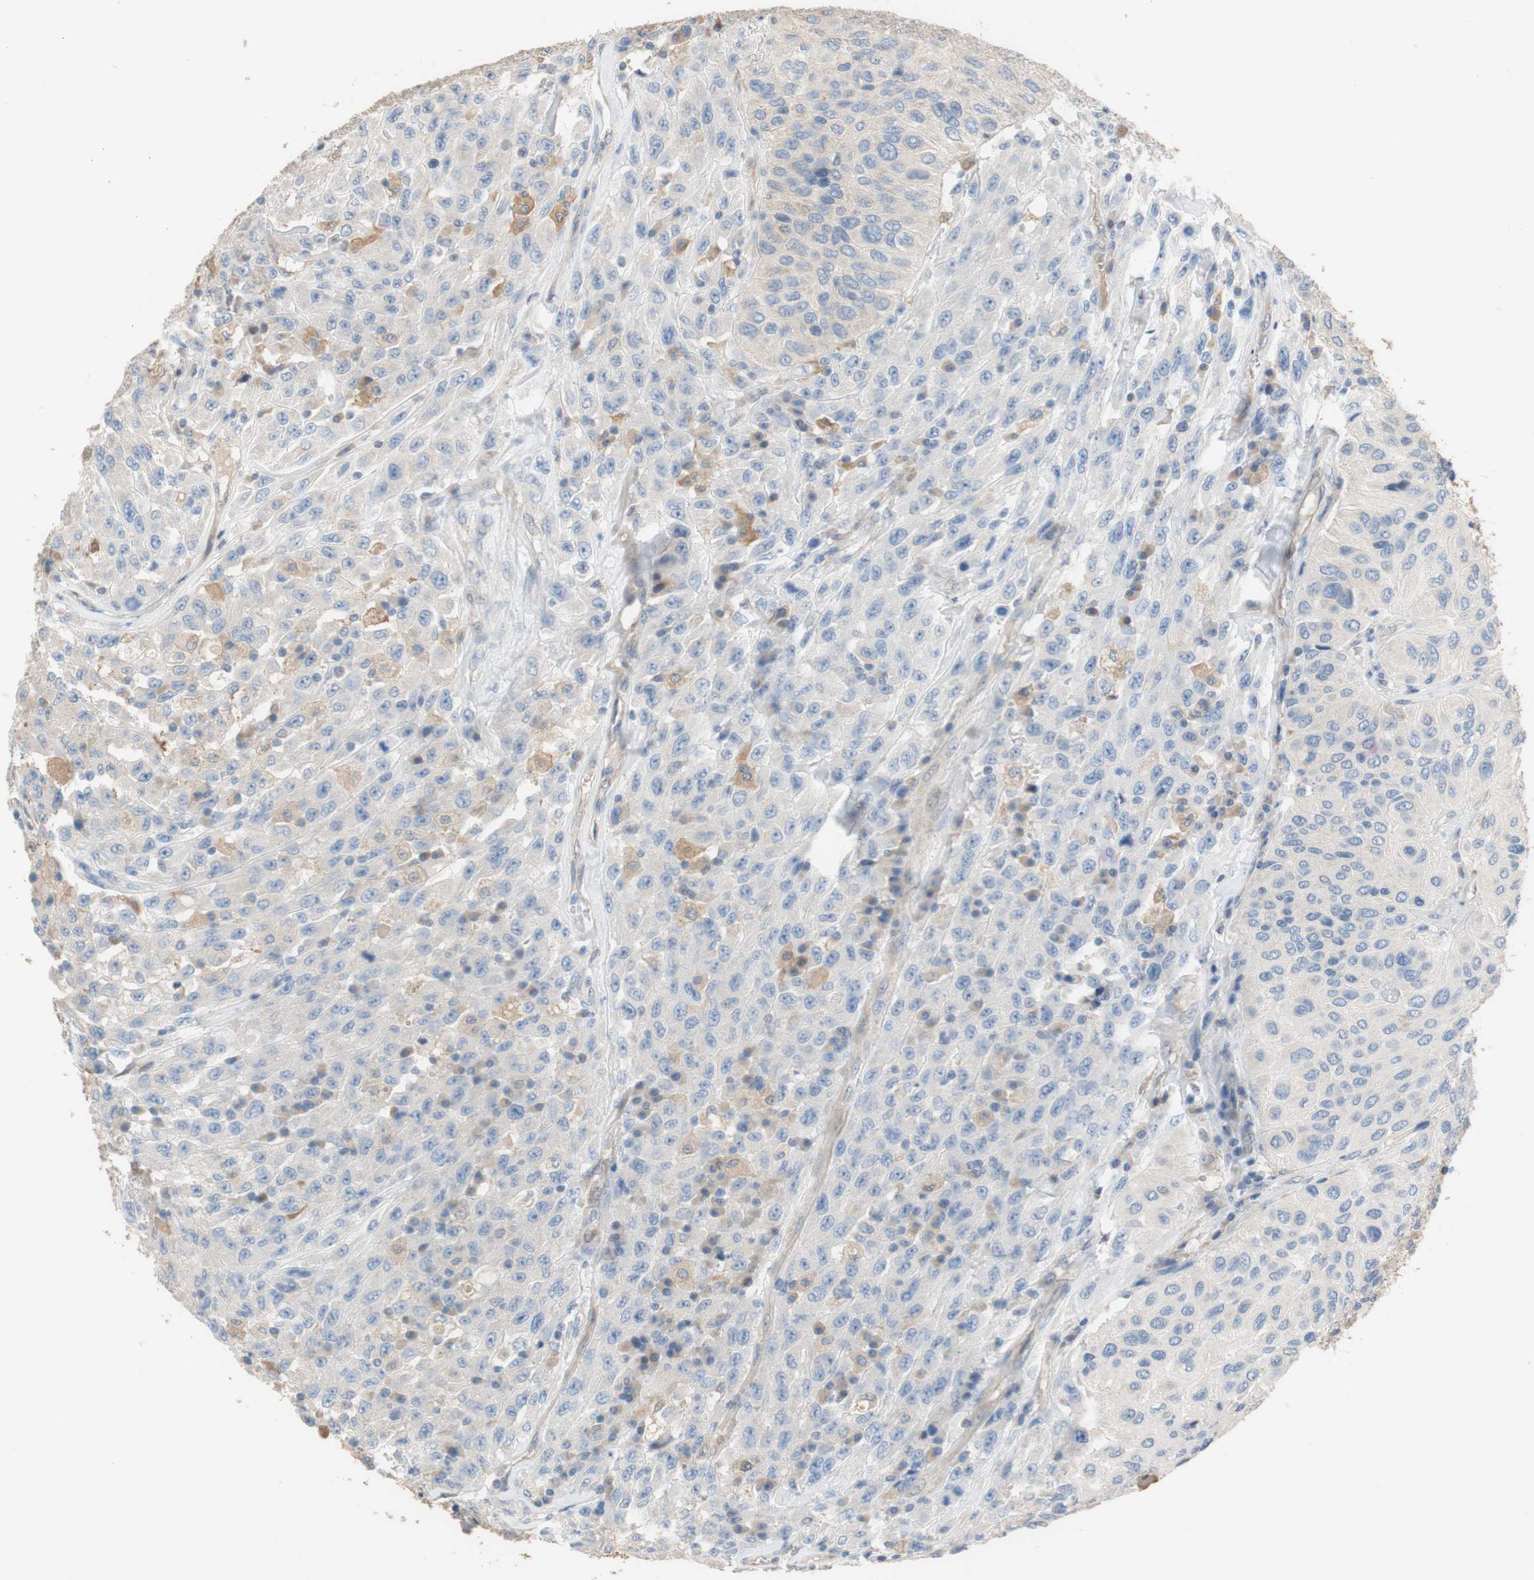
{"staining": {"intensity": "moderate", "quantity": "<25%", "location": "cytoplasmic/membranous"}, "tissue": "urothelial cancer", "cell_type": "Tumor cells", "image_type": "cancer", "snomed": [{"axis": "morphology", "description": "Urothelial carcinoma, High grade"}, {"axis": "topography", "description": "Urinary bladder"}], "caption": "DAB immunohistochemical staining of human urothelial carcinoma (high-grade) reveals moderate cytoplasmic/membranous protein staining in approximately <25% of tumor cells.", "gene": "ALDH1A2", "patient": {"sex": "male", "age": 66}}